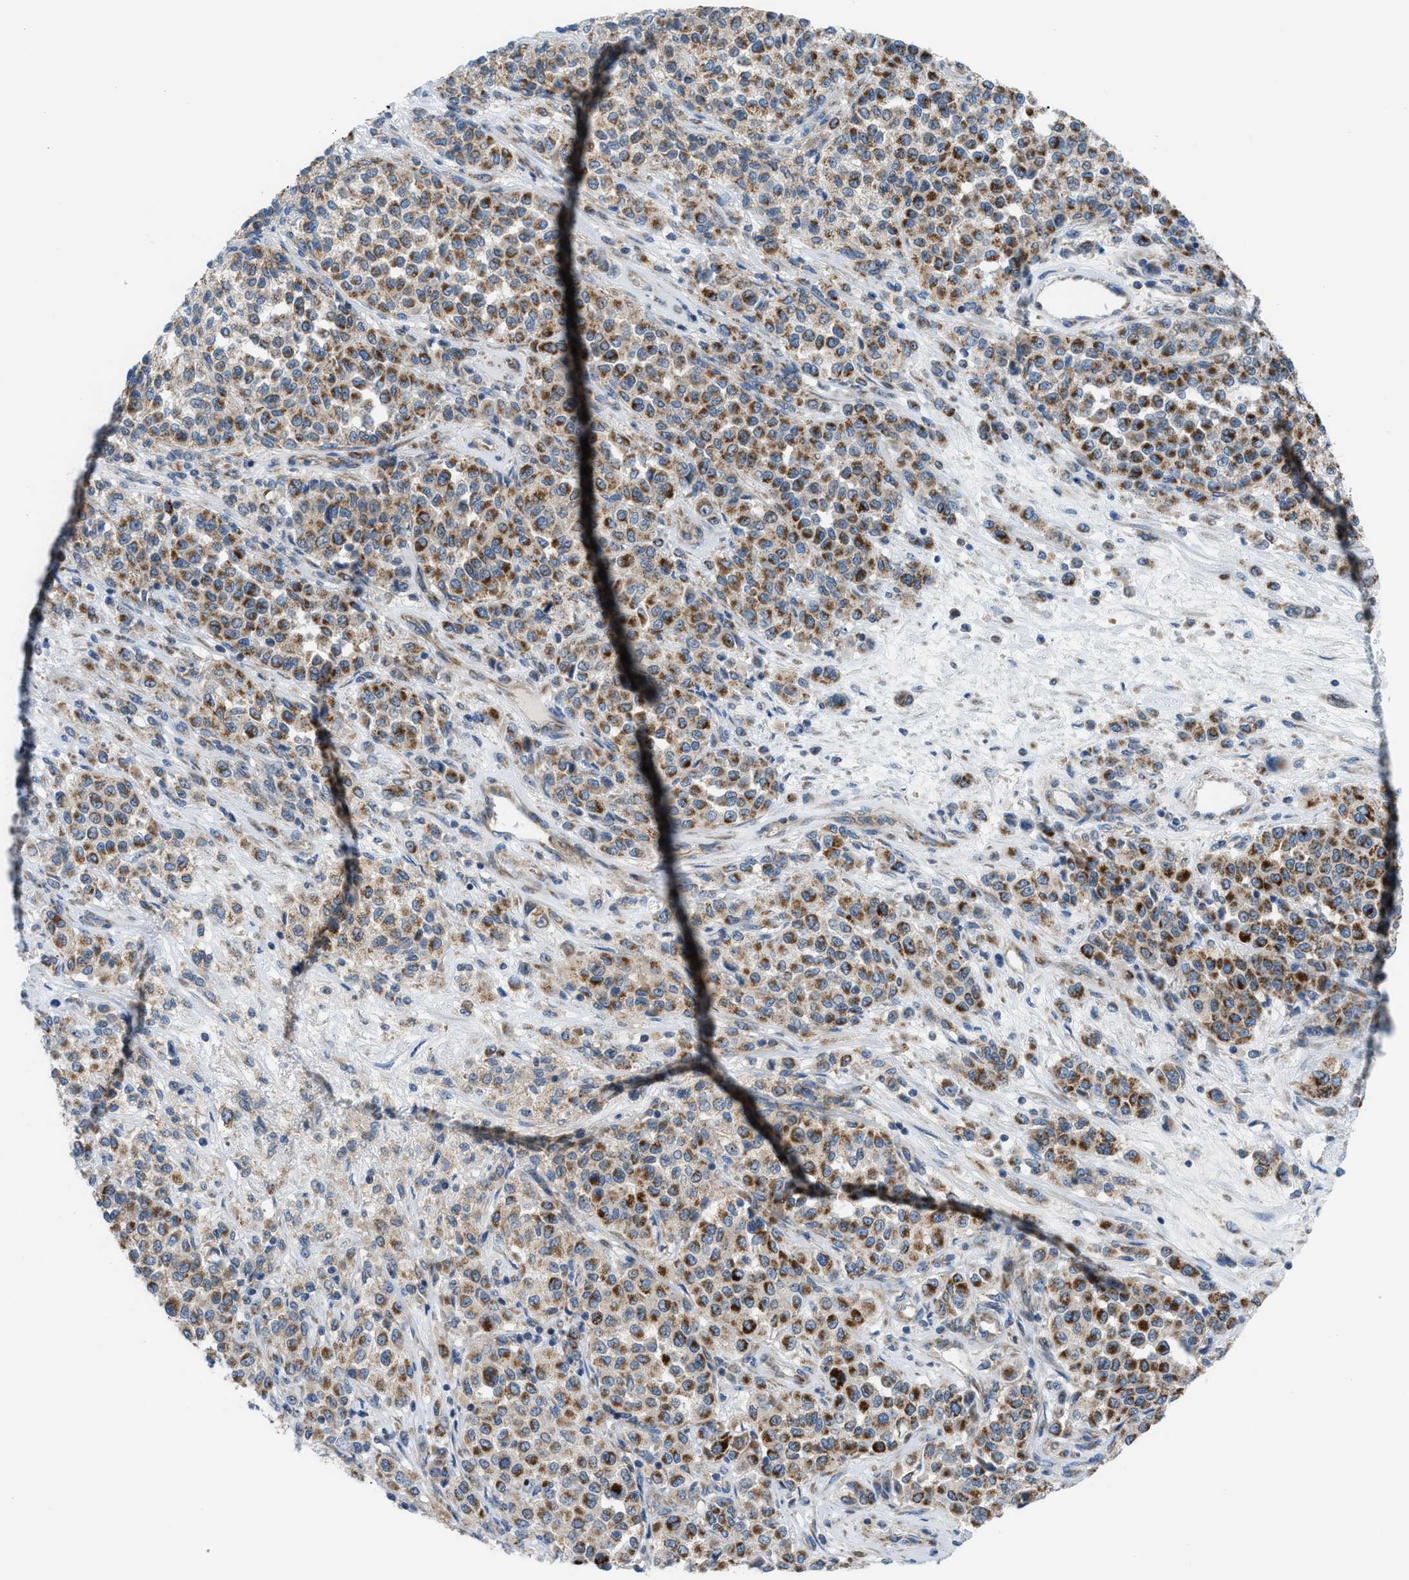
{"staining": {"intensity": "moderate", "quantity": ">75%", "location": "cytoplasmic/membranous"}, "tissue": "melanoma", "cell_type": "Tumor cells", "image_type": "cancer", "snomed": [{"axis": "morphology", "description": "Malignant melanoma, Metastatic site"}, {"axis": "topography", "description": "Pancreas"}], "caption": "Immunohistochemical staining of human melanoma displays moderate cytoplasmic/membranous protein expression in approximately >75% of tumor cells.", "gene": "TPH1", "patient": {"sex": "female", "age": 30}}